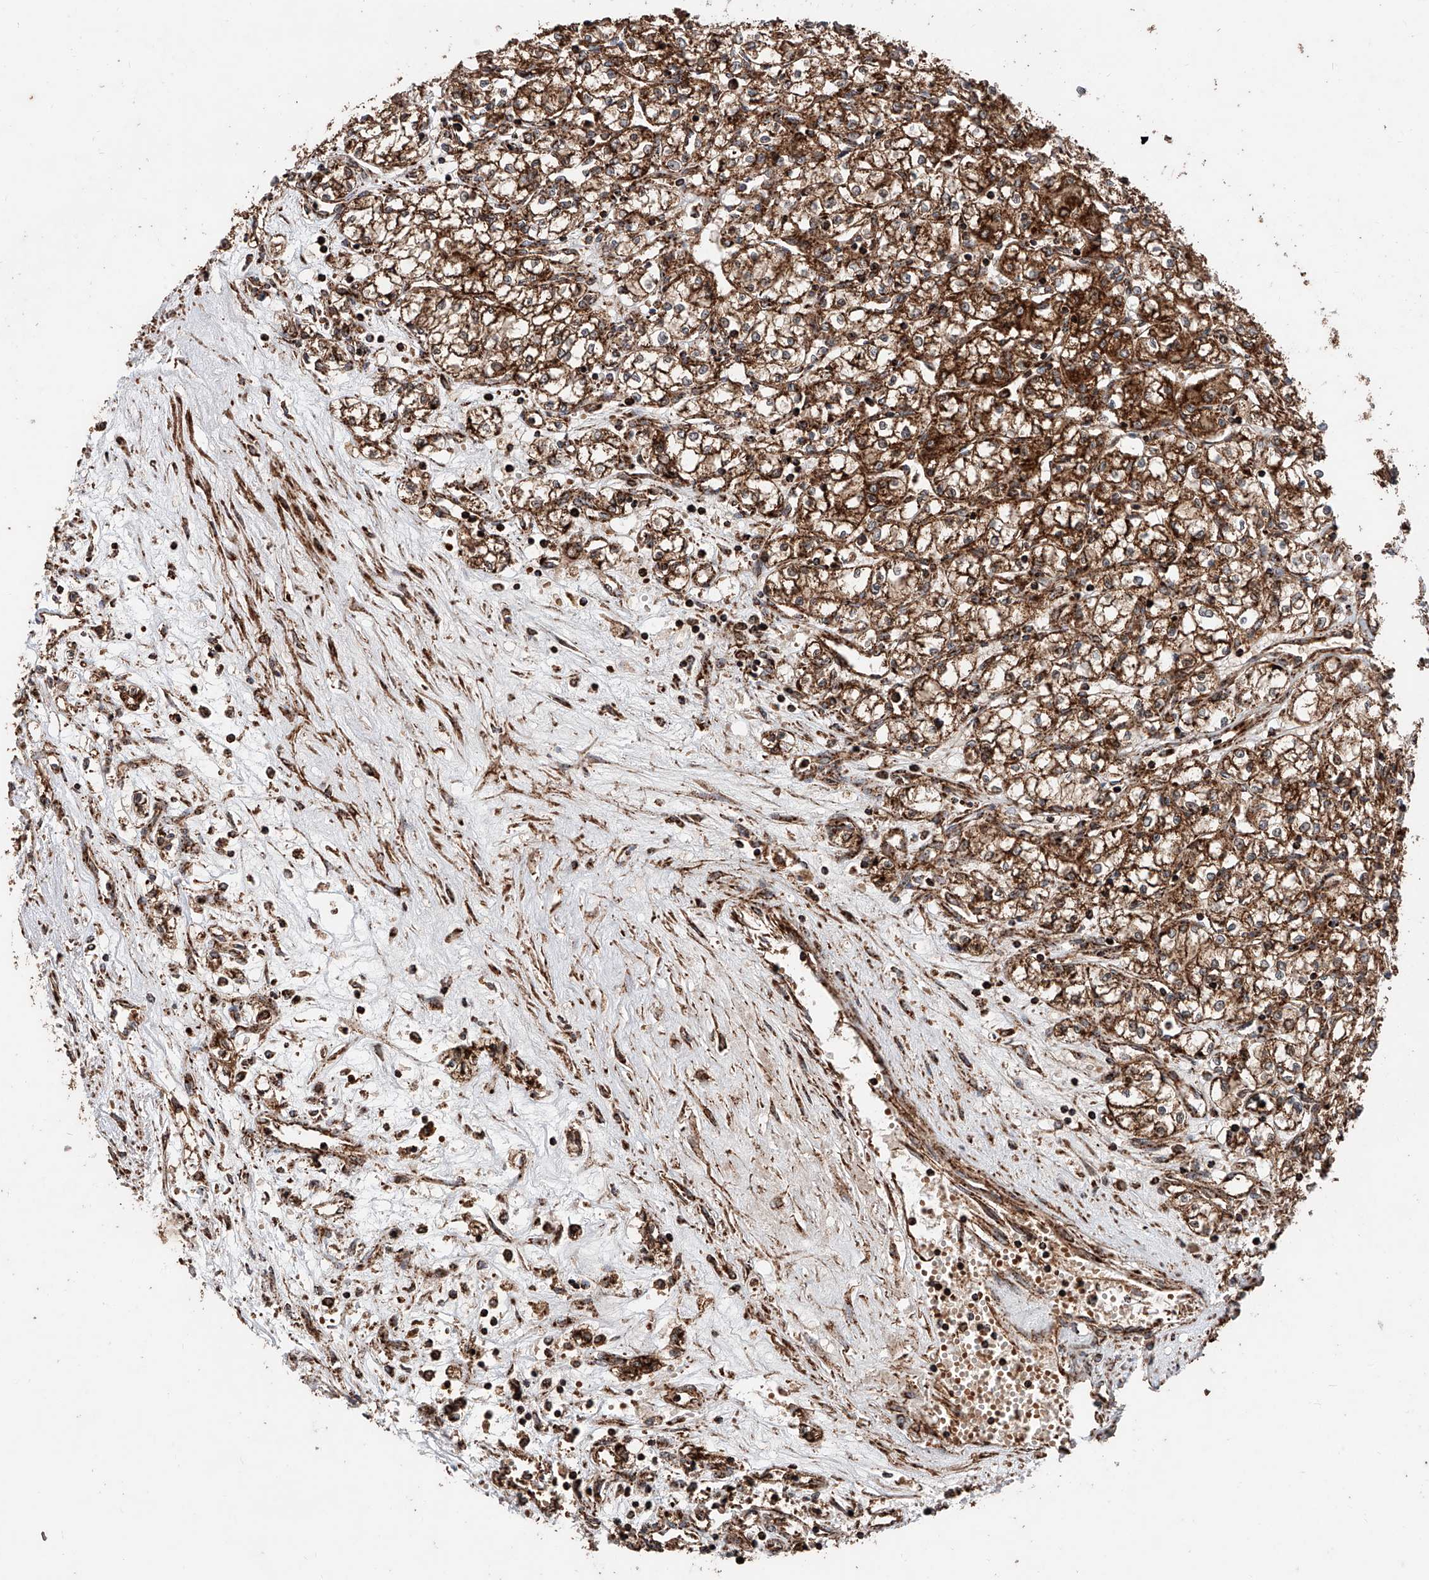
{"staining": {"intensity": "strong", "quantity": ">75%", "location": "cytoplasmic/membranous"}, "tissue": "renal cancer", "cell_type": "Tumor cells", "image_type": "cancer", "snomed": [{"axis": "morphology", "description": "Adenocarcinoma, NOS"}, {"axis": "topography", "description": "Kidney"}], "caption": "Renal cancer (adenocarcinoma) tissue exhibits strong cytoplasmic/membranous expression in approximately >75% of tumor cells, visualized by immunohistochemistry. Nuclei are stained in blue.", "gene": "PISD", "patient": {"sex": "male", "age": 59}}